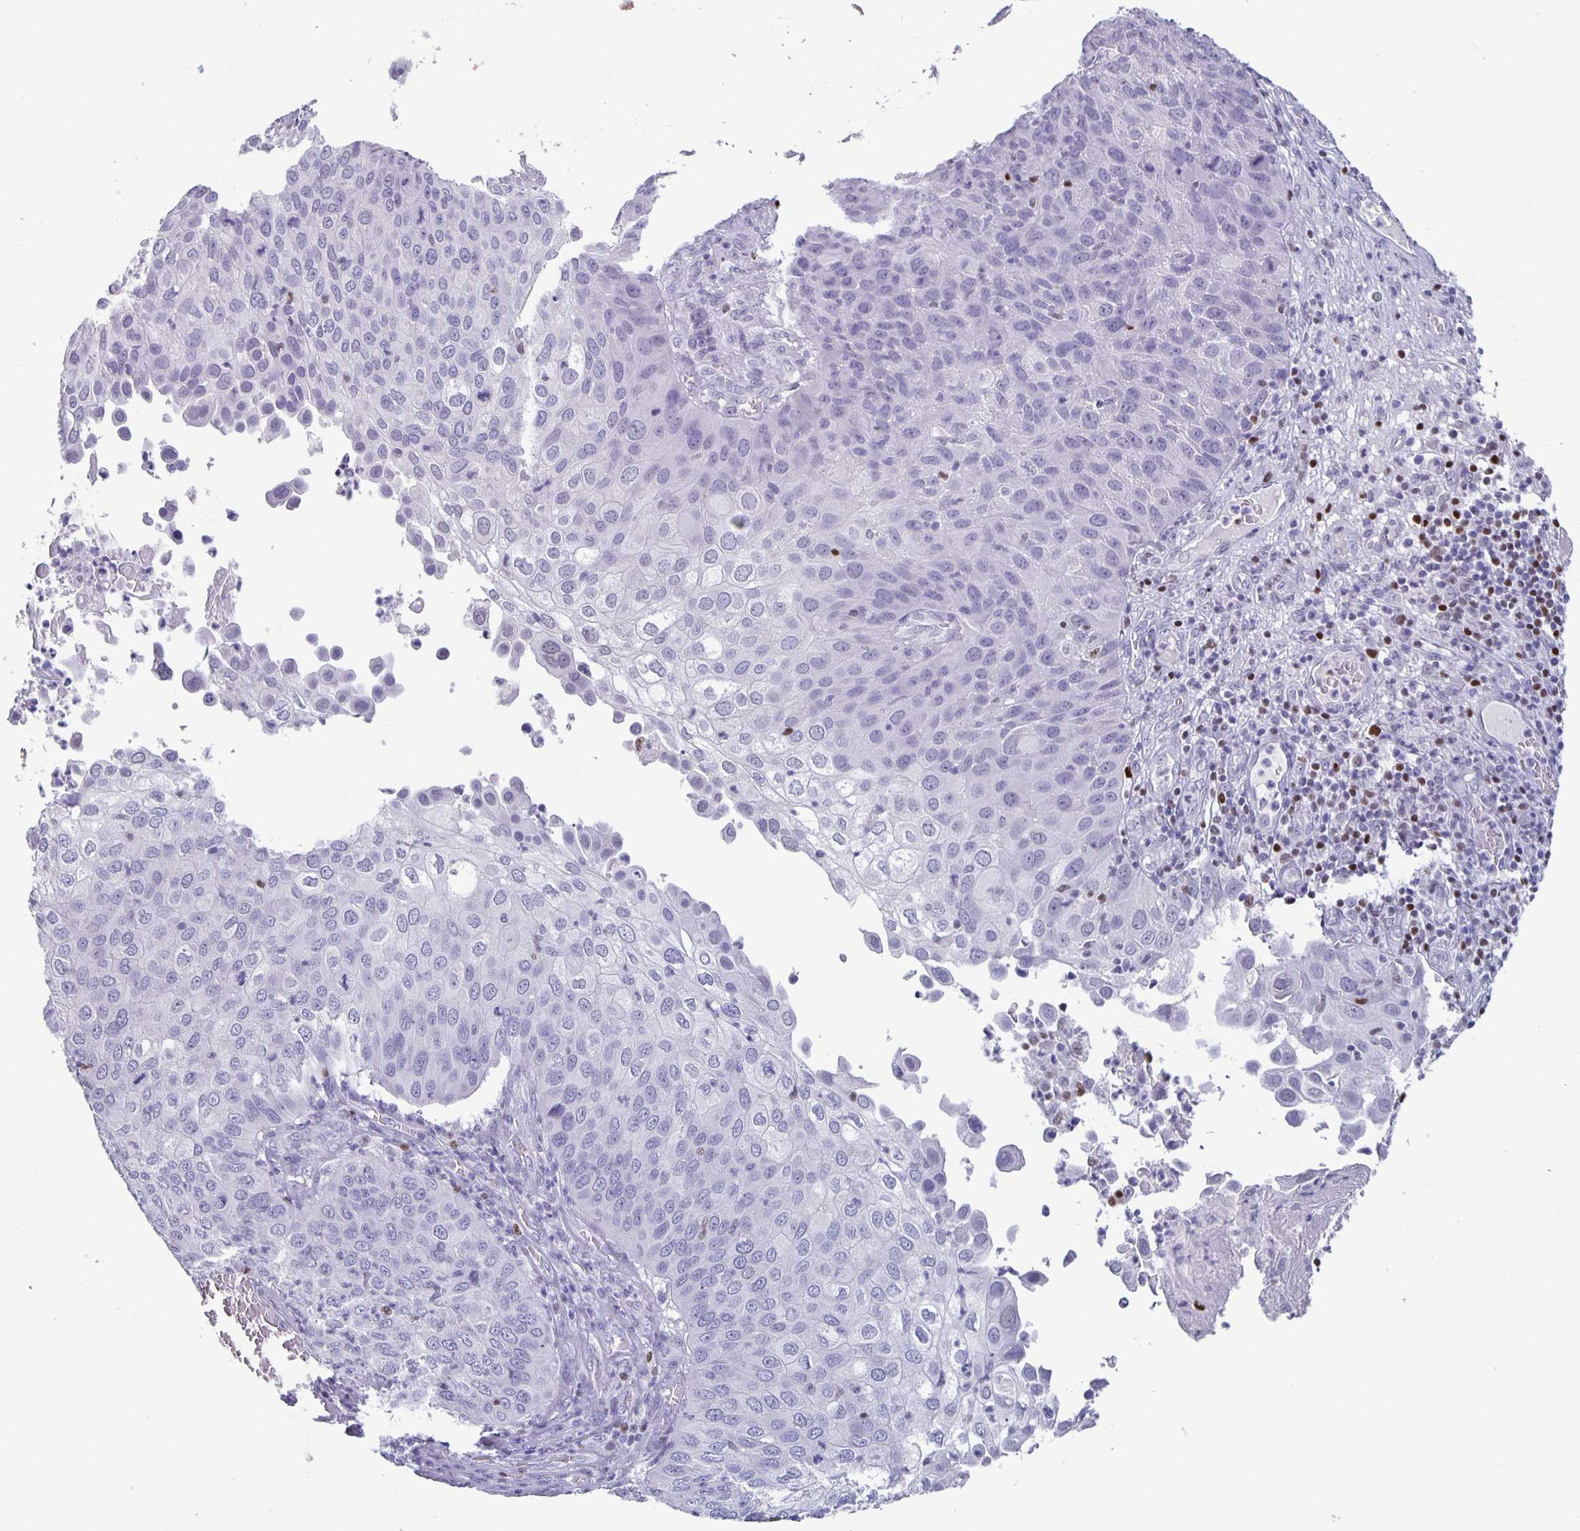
{"staining": {"intensity": "negative", "quantity": "none", "location": "none"}, "tissue": "skin cancer", "cell_type": "Tumor cells", "image_type": "cancer", "snomed": [{"axis": "morphology", "description": "Squamous cell carcinoma, NOS"}, {"axis": "topography", "description": "Skin"}], "caption": "The IHC image has no significant expression in tumor cells of squamous cell carcinoma (skin) tissue.", "gene": "SATB2", "patient": {"sex": "male", "age": 87}}